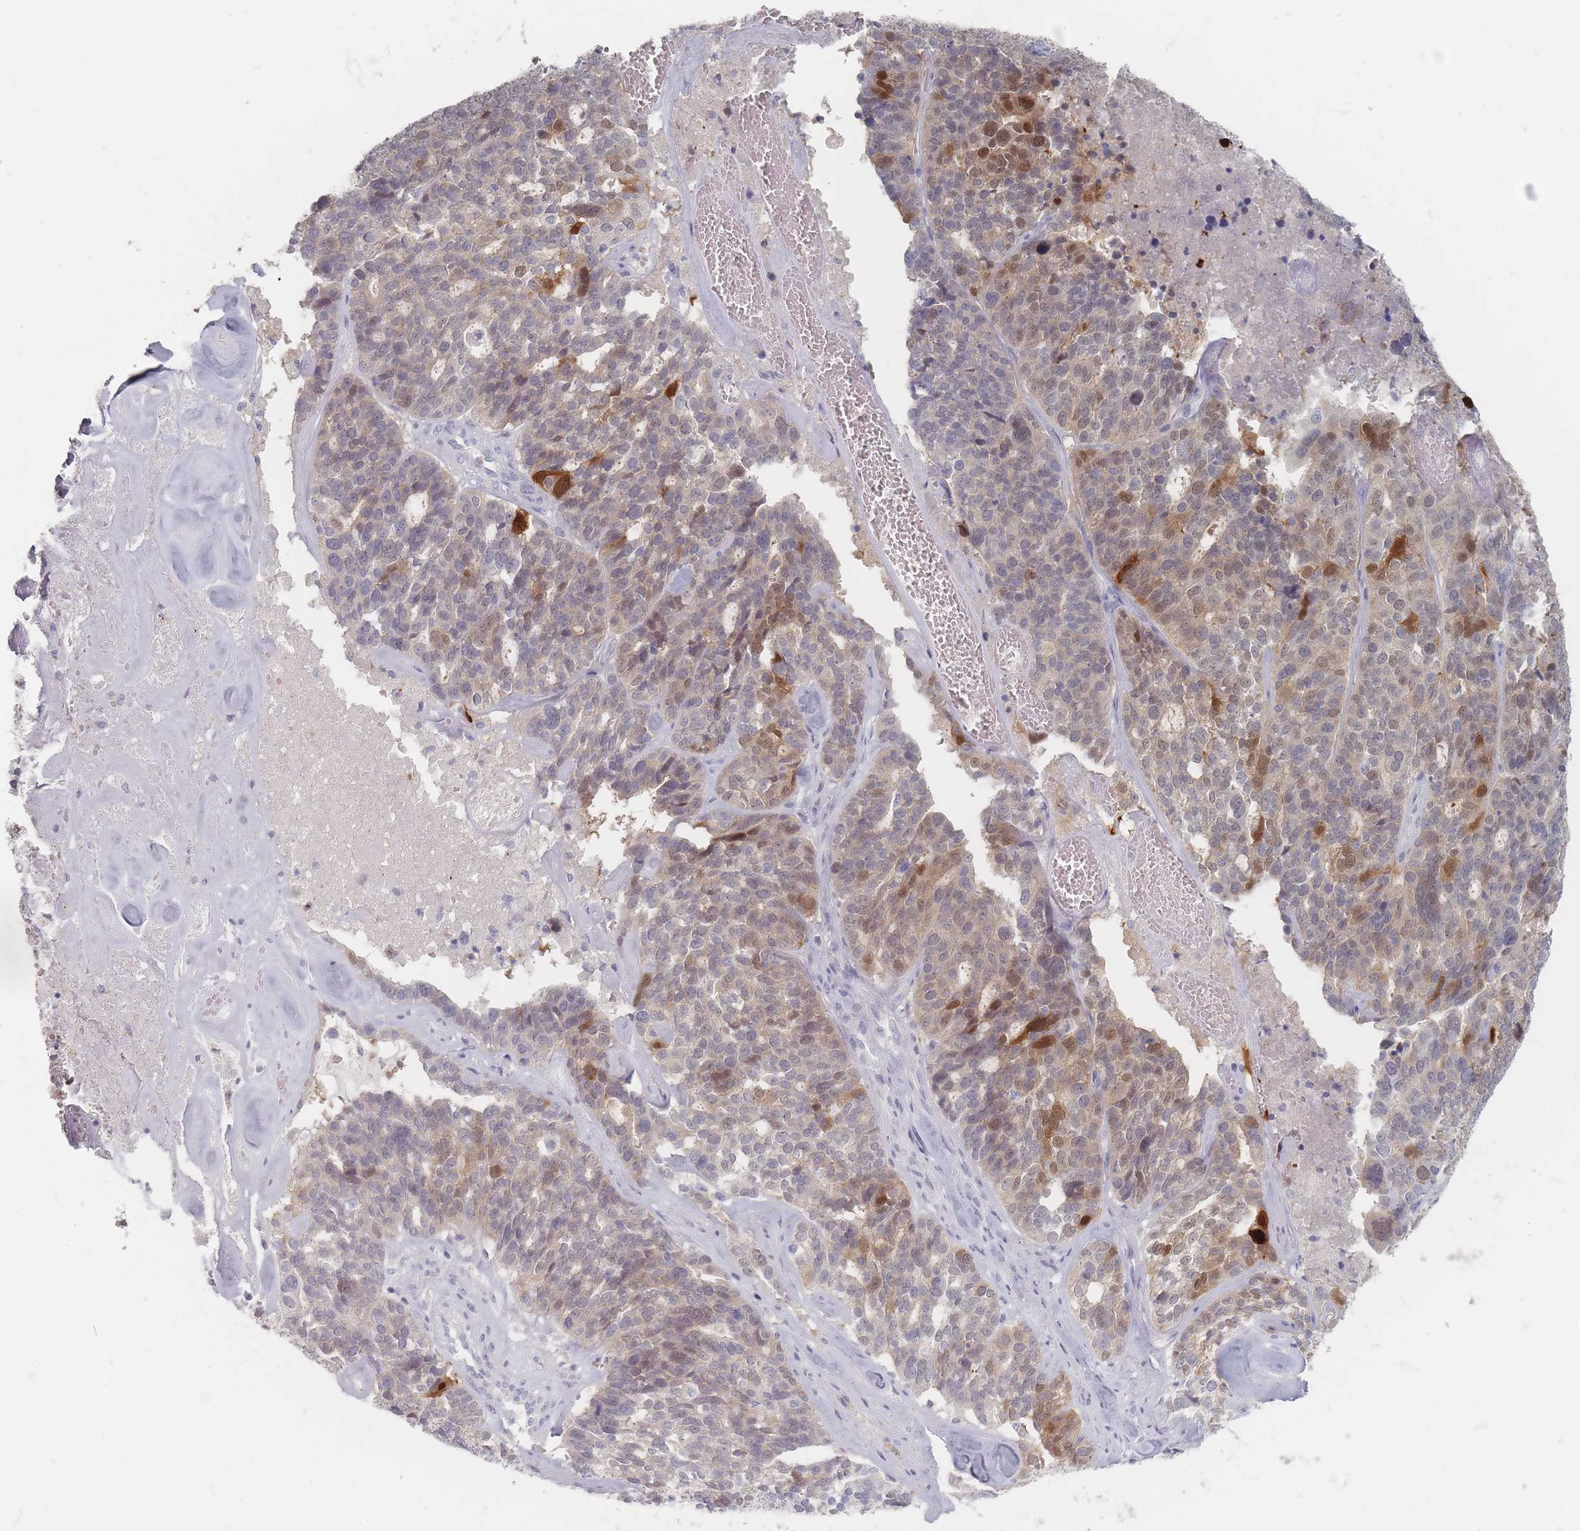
{"staining": {"intensity": "strong", "quantity": "<25%", "location": "cytoplasmic/membranous,nuclear"}, "tissue": "ovarian cancer", "cell_type": "Tumor cells", "image_type": "cancer", "snomed": [{"axis": "morphology", "description": "Cystadenocarcinoma, serous, NOS"}, {"axis": "topography", "description": "Ovary"}], "caption": "Tumor cells display medium levels of strong cytoplasmic/membranous and nuclear expression in approximately <25% of cells in human serous cystadenocarcinoma (ovarian).", "gene": "HELZ2", "patient": {"sex": "female", "age": 59}}